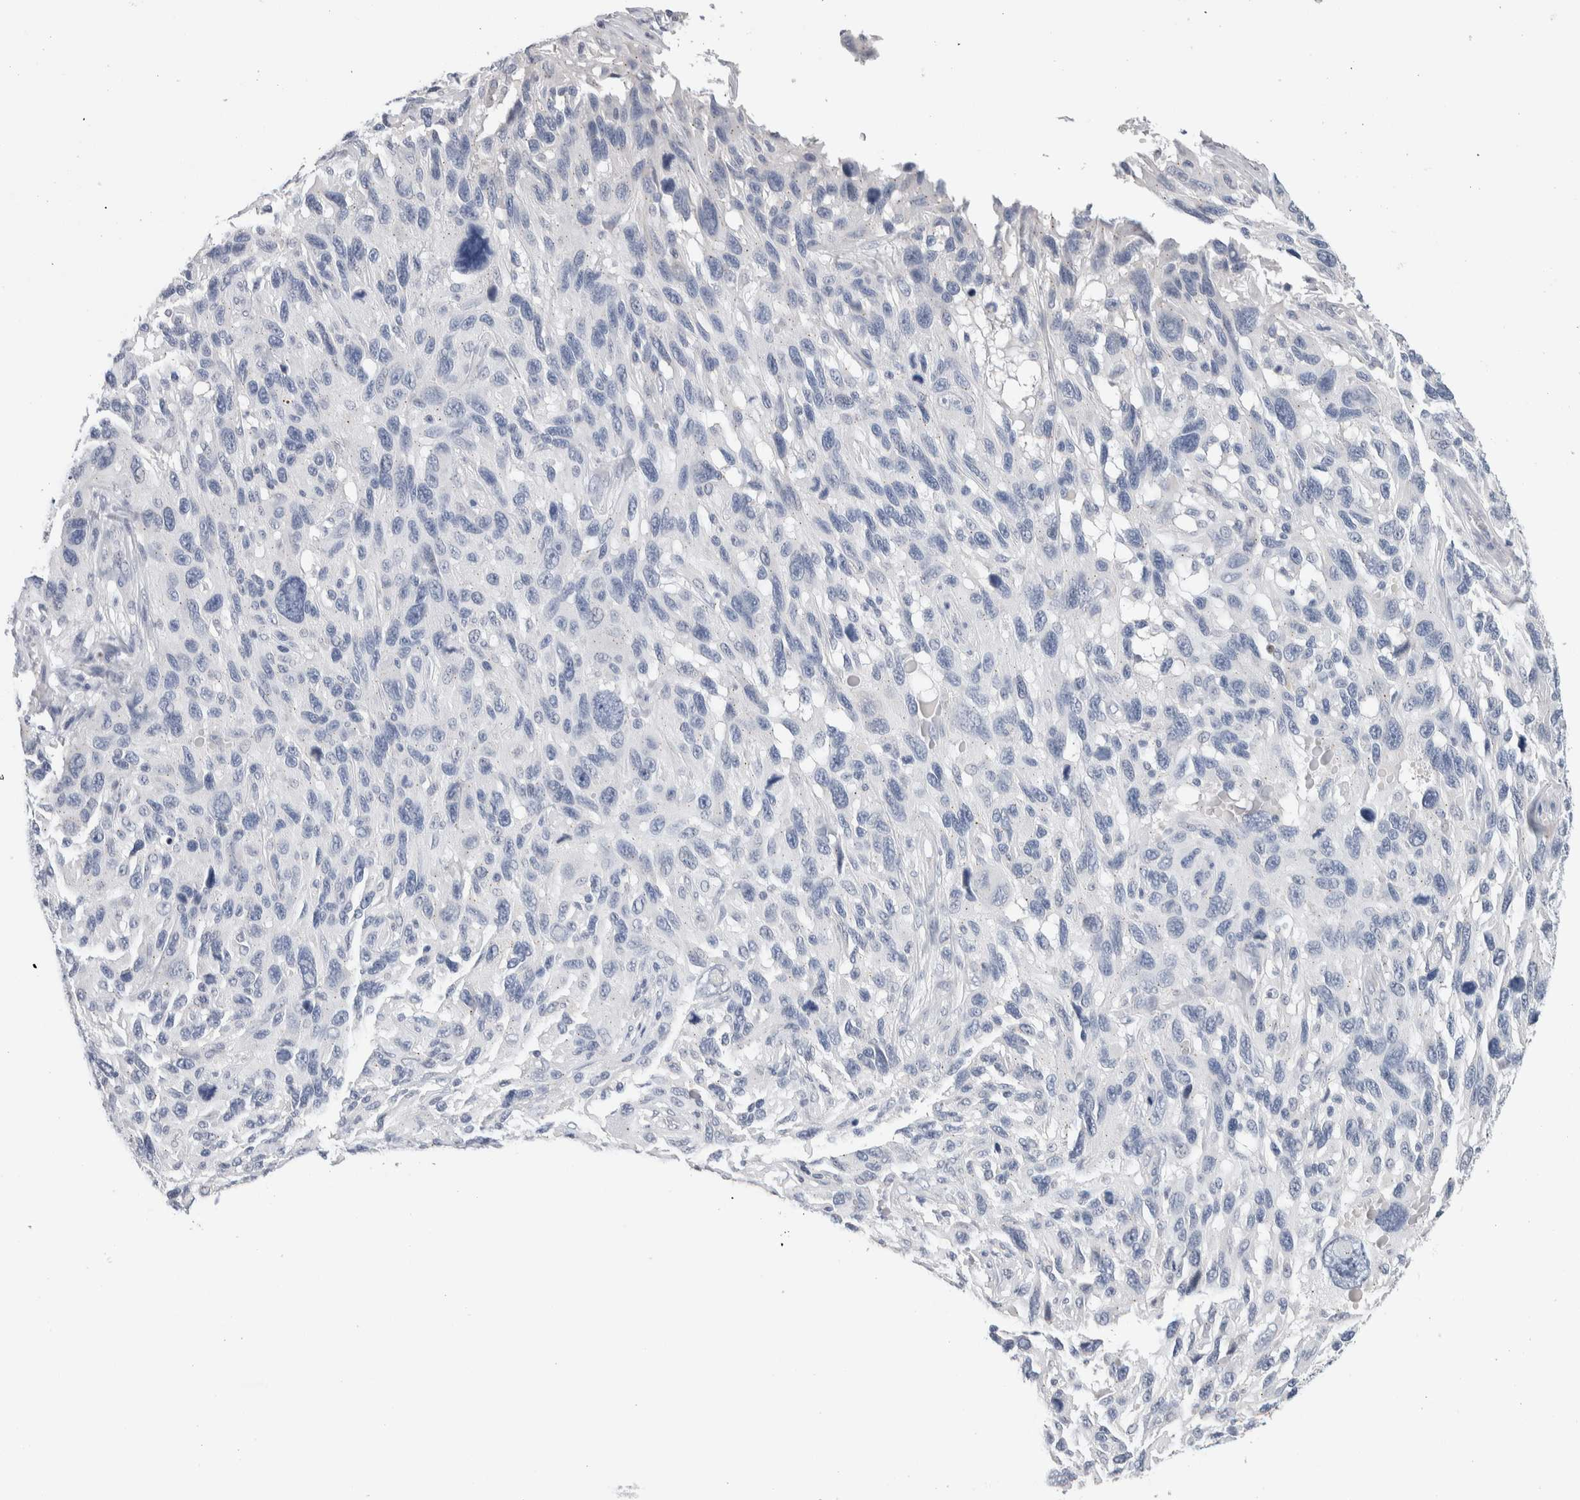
{"staining": {"intensity": "negative", "quantity": "none", "location": "none"}, "tissue": "melanoma", "cell_type": "Tumor cells", "image_type": "cancer", "snomed": [{"axis": "morphology", "description": "Malignant melanoma, NOS"}, {"axis": "topography", "description": "Skin"}], "caption": "Tumor cells show no significant protein expression in melanoma.", "gene": "SCN2A", "patient": {"sex": "male", "age": 53}}